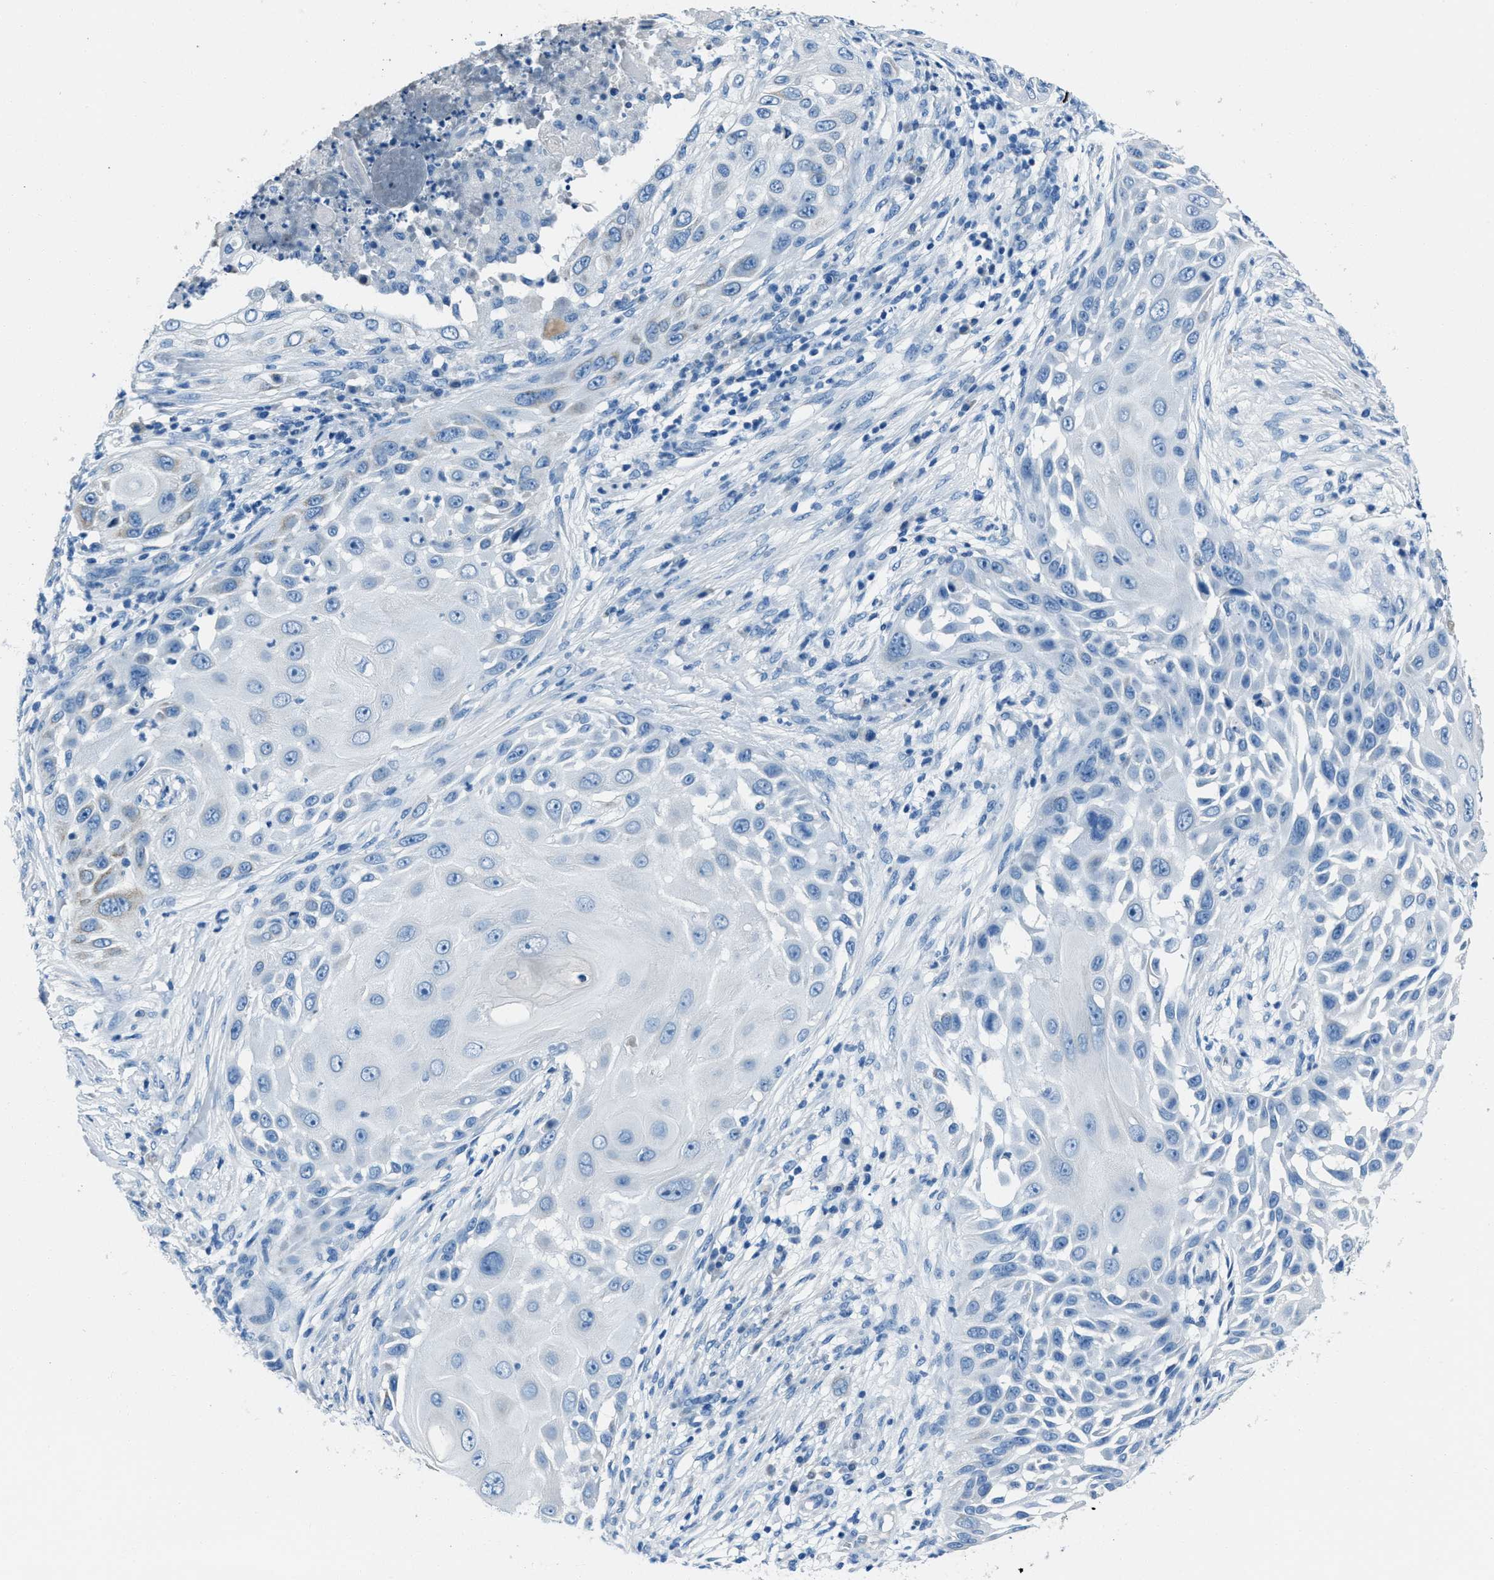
{"staining": {"intensity": "negative", "quantity": "none", "location": "none"}, "tissue": "skin cancer", "cell_type": "Tumor cells", "image_type": "cancer", "snomed": [{"axis": "morphology", "description": "Squamous cell carcinoma, NOS"}, {"axis": "topography", "description": "Skin"}], "caption": "Protein analysis of skin cancer (squamous cell carcinoma) reveals no significant expression in tumor cells. (DAB (3,3'-diaminobenzidine) IHC, high magnification).", "gene": "AMACR", "patient": {"sex": "female", "age": 44}}